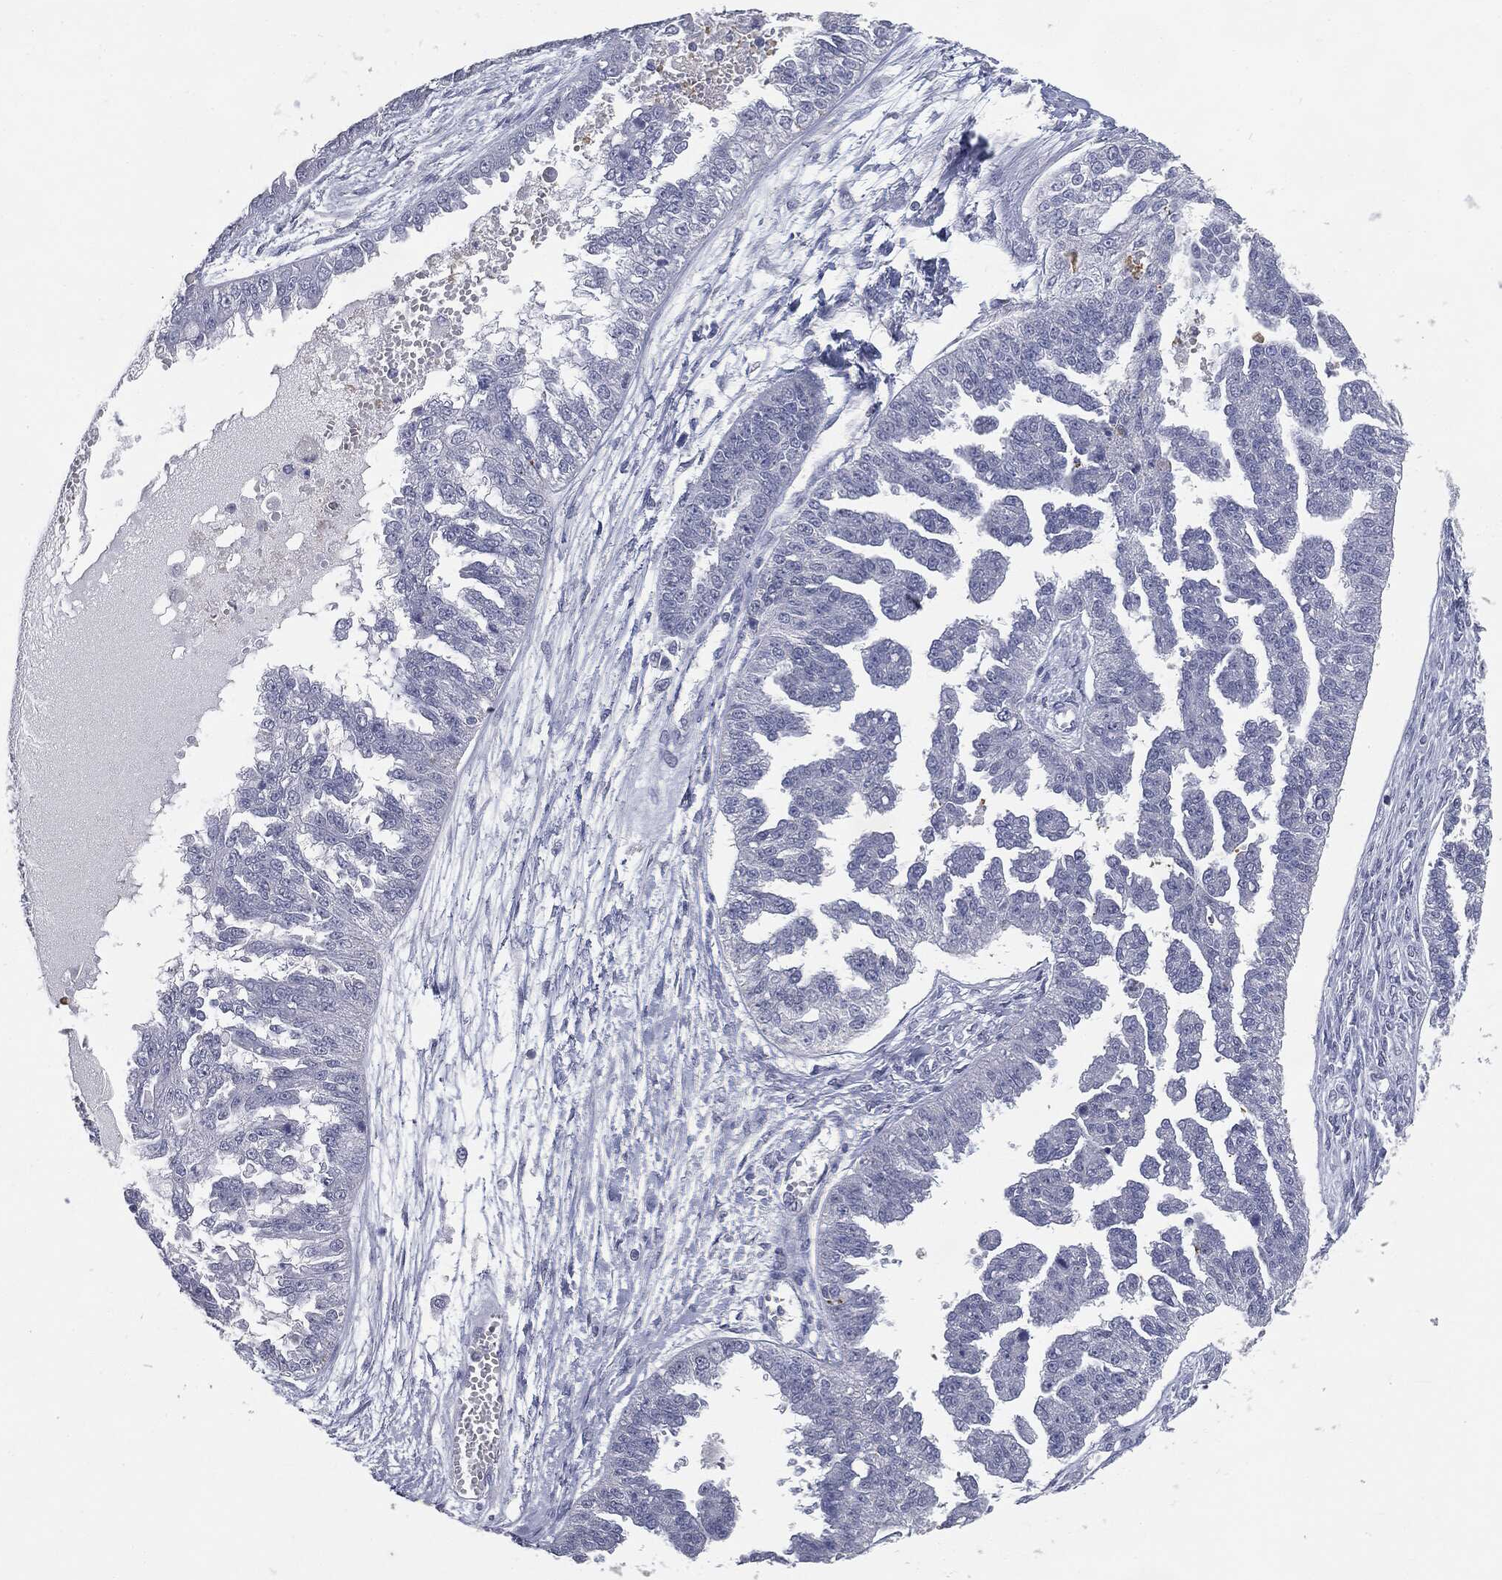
{"staining": {"intensity": "negative", "quantity": "none", "location": "none"}, "tissue": "ovarian cancer", "cell_type": "Tumor cells", "image_type": "cancer", "snomed": [{"axis": "morphology", "description": "Cystadenocarcinoma, serous, NOS"}, {"axis": "topography", "description": "Ovary"}], "caption": "Human ovarian cancer (serous cystadenocarcinoma) stained for a protein using IHC shows no positivity in tumor cells.", "gene": "SLC2A2", "patient": {"sex": "female", "age": 58}}